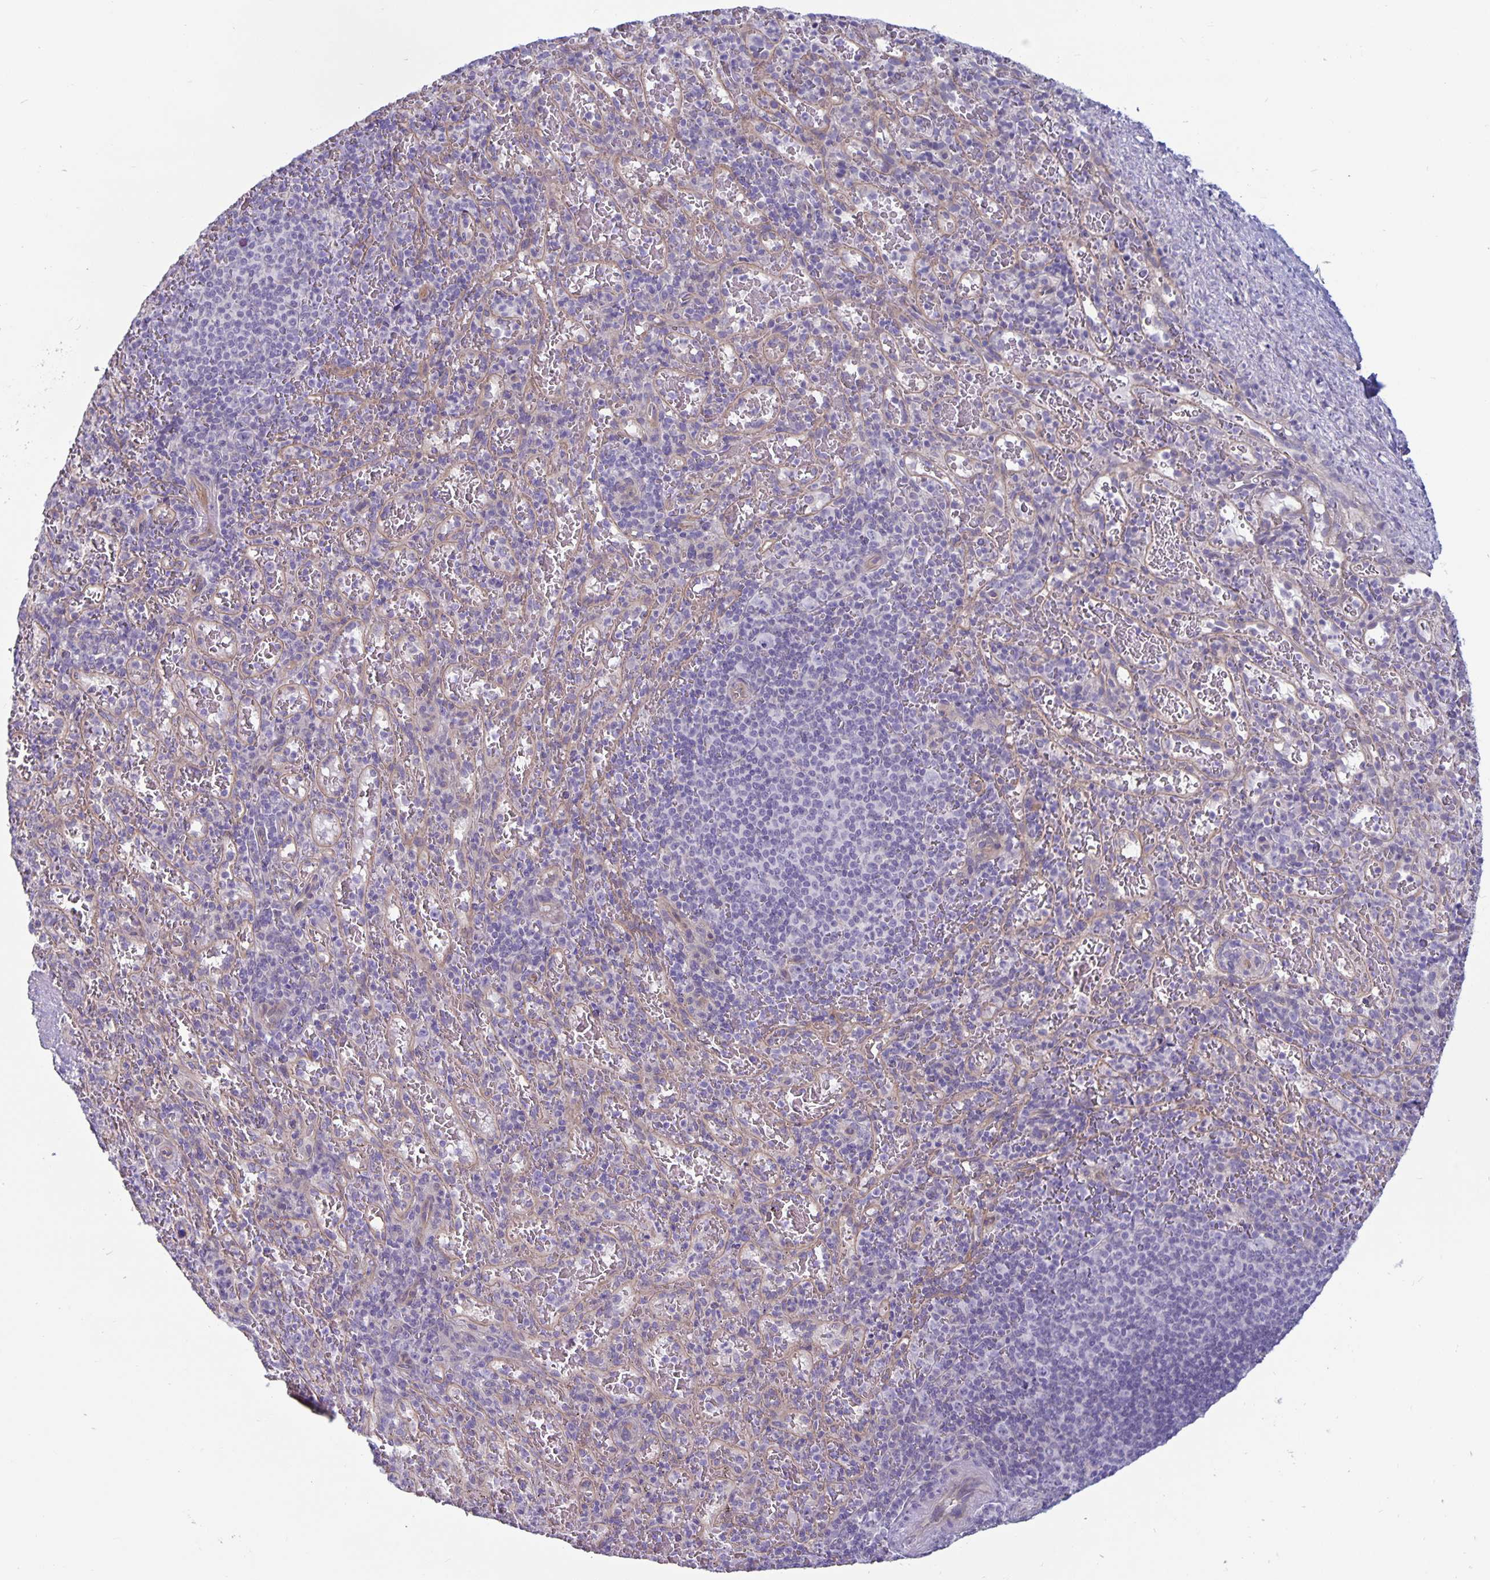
{"staining": {"intensity": "negative", "quantity": "none", "location": "none"}, "tissue": "spleen", "cell_type": "Cells in red pulp", "image_type": "normal", "snomed": [{"axis": "morphology", "description": "Normal tissue, NOS"}, {"axis": "topography", "description": "Spleen"}], "caption": "Immunohistochemistry image of benign human spleen stained for a protein (brown), which displays no expression in cells in red pulp.", "gene": "PLCB3", "patient": {"sex": "male", "age": 57}}